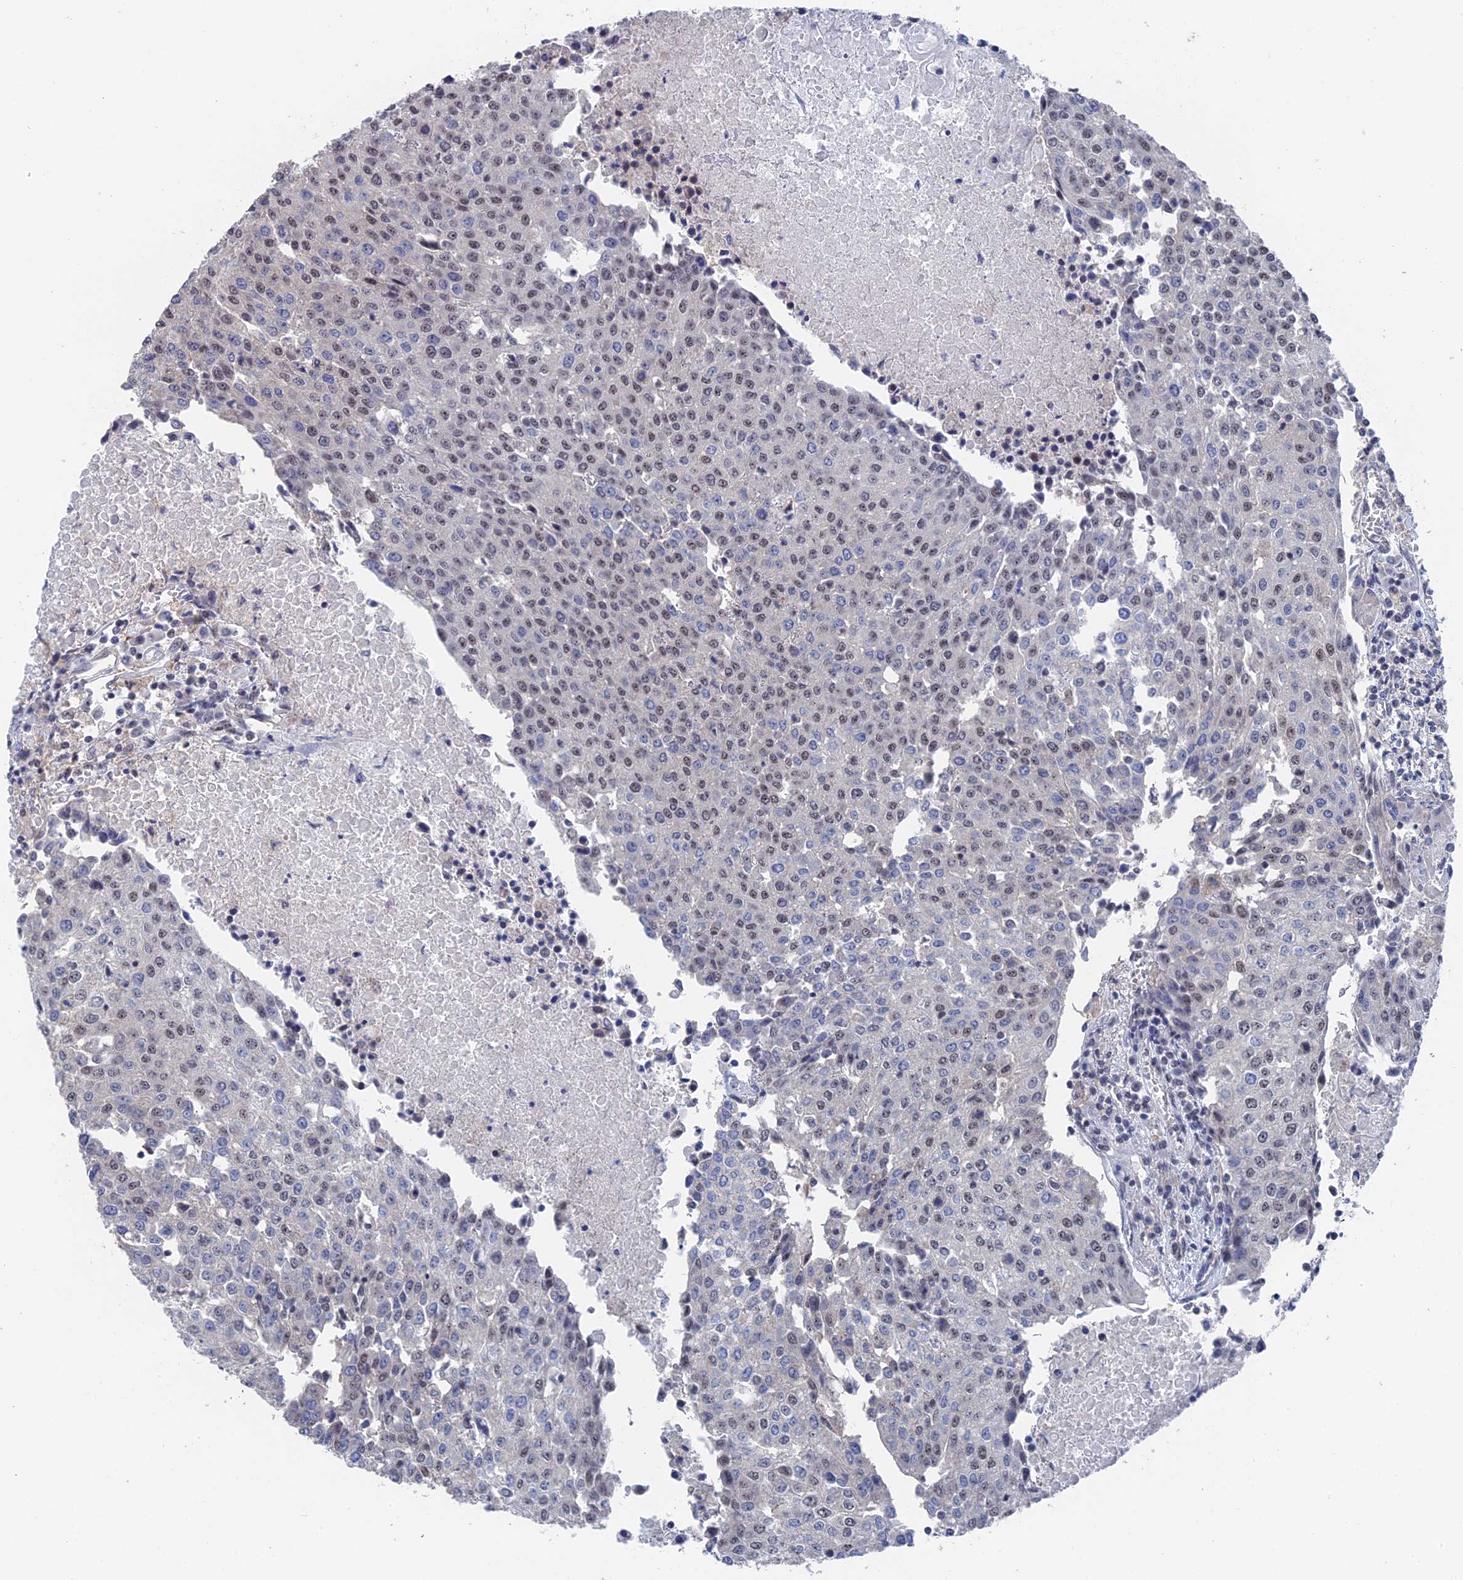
{"staining": {"intensity": "weak", "quantity": "25%-75%", "location": "nuclear"}, "tissue": "urothelial cancer", "cell_type": "Tumor cells", "image_type": "cancer", "snomed": [{"axis": "morphology", "description": "Urothelial carcinoma, High grade"}, {"axis": "topography", "description": "Urinary bladder"}], "caption": "Immunohistochemistry (IHC) of urothelial cancer reveals low levels of weak nuclear positivity in approximately 25%-75% of tumor cells.", "gene": "TSSC4", "patient": {"sex": "female", "age": 85}}